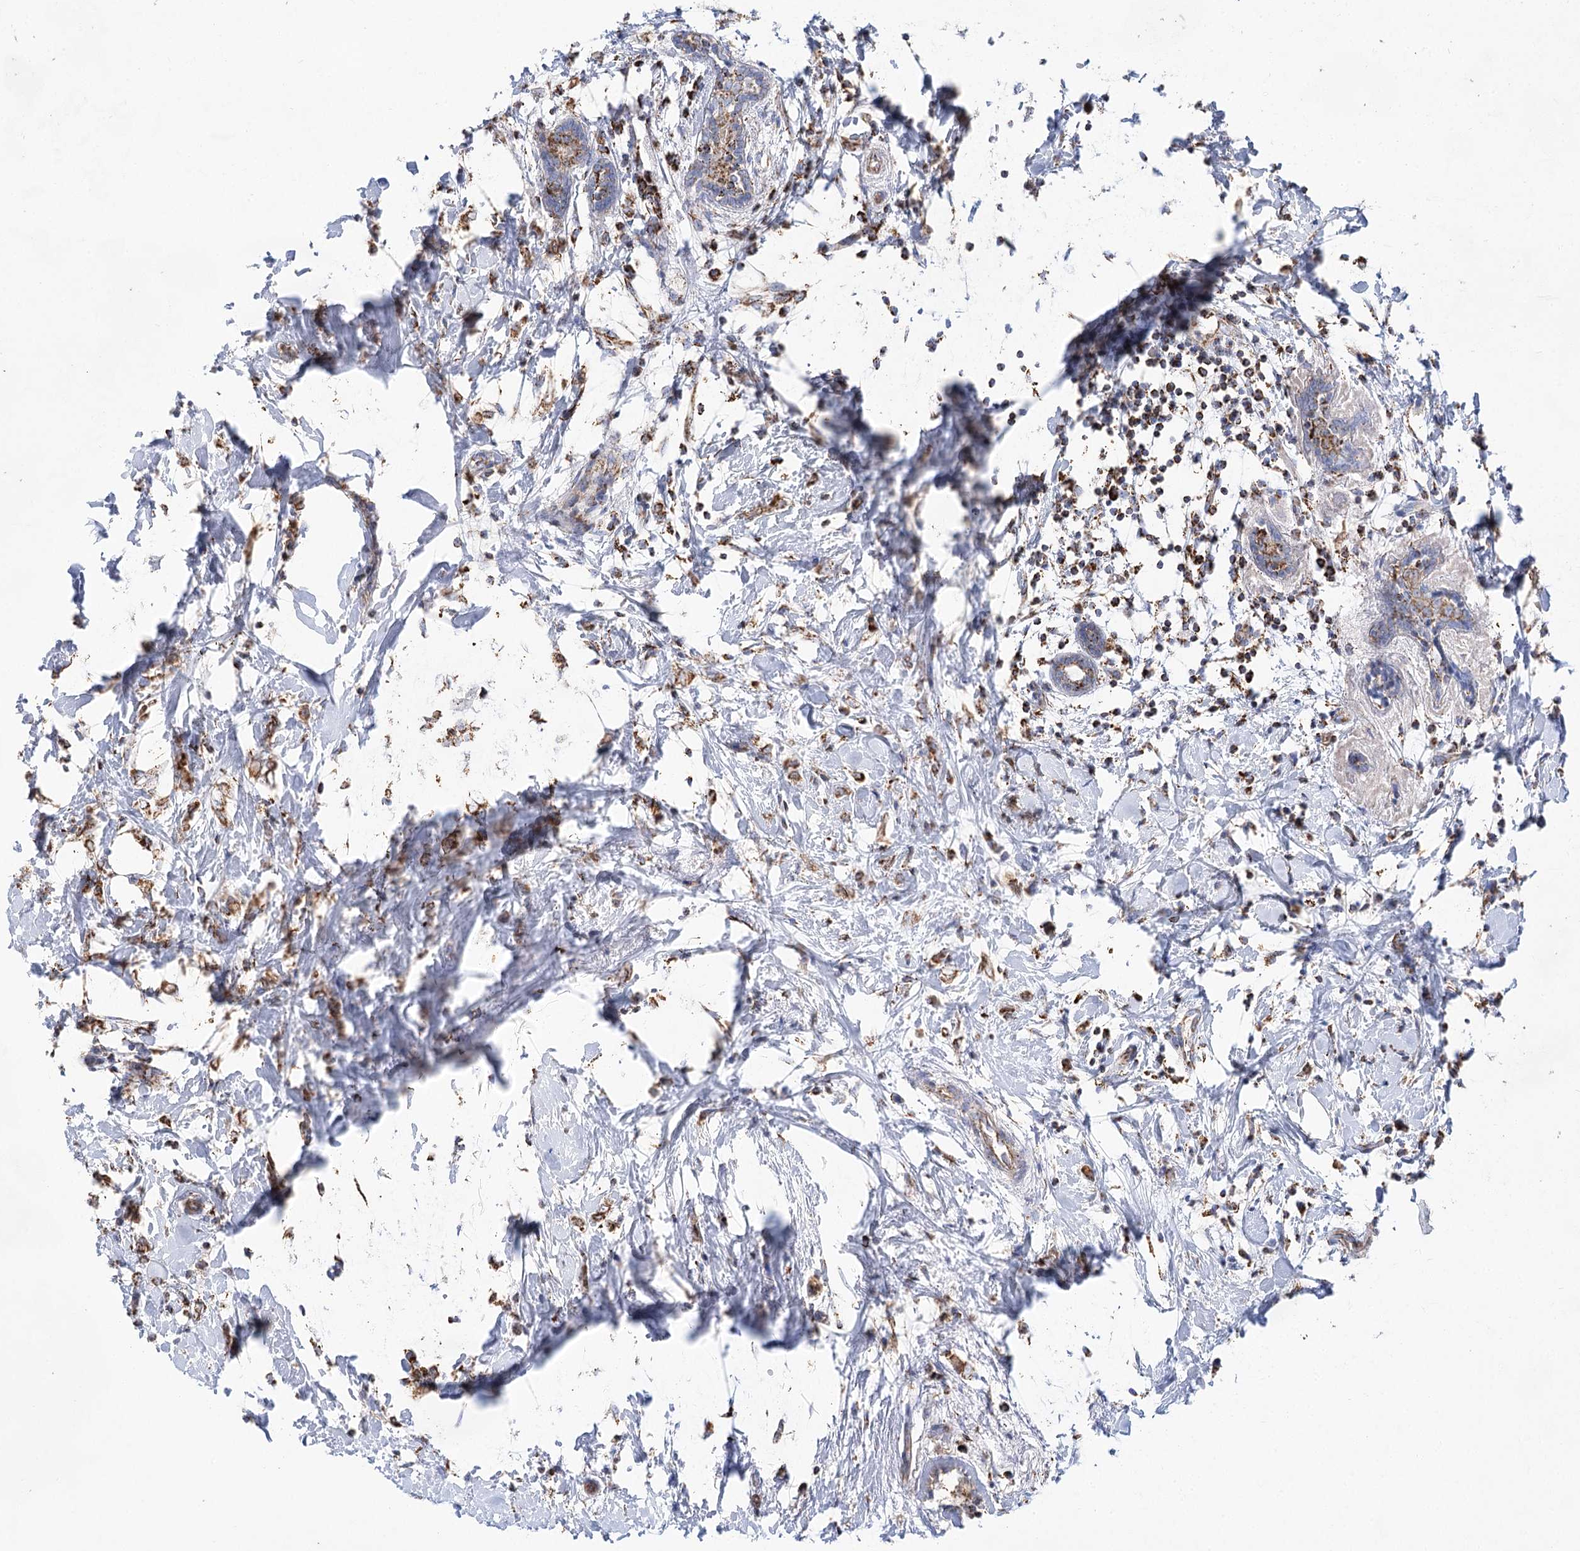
{"staining": {"intensity": "moderate", "quantity": ">75%", "location": "cytoplasmic/membranous"}, "tissue": "breast cancer", "cell_type": "Tumor cells", "image_type": "cancer", "snomed": [{"axis": "morphology", "description": "Normal tissue, NOS"}, {"axis": "morphology", "description": "Lobular carcinoma"}, {"axis": "topography", "description": "Breast"}], "caption": "Immunohistochemistry (IHC) photomicrograph of neoplastic tissue: breast cancer (lobular carcinoma) stained using immunohistochemistry shows medium levels of moderate protein expression localized specifically in the cytoplasmic/membranous of tumor cells, appearing as a cytoplasmic/membranous brown color.", "gene": "NADK2", "patient": {"sex": "female", "age": 47}}